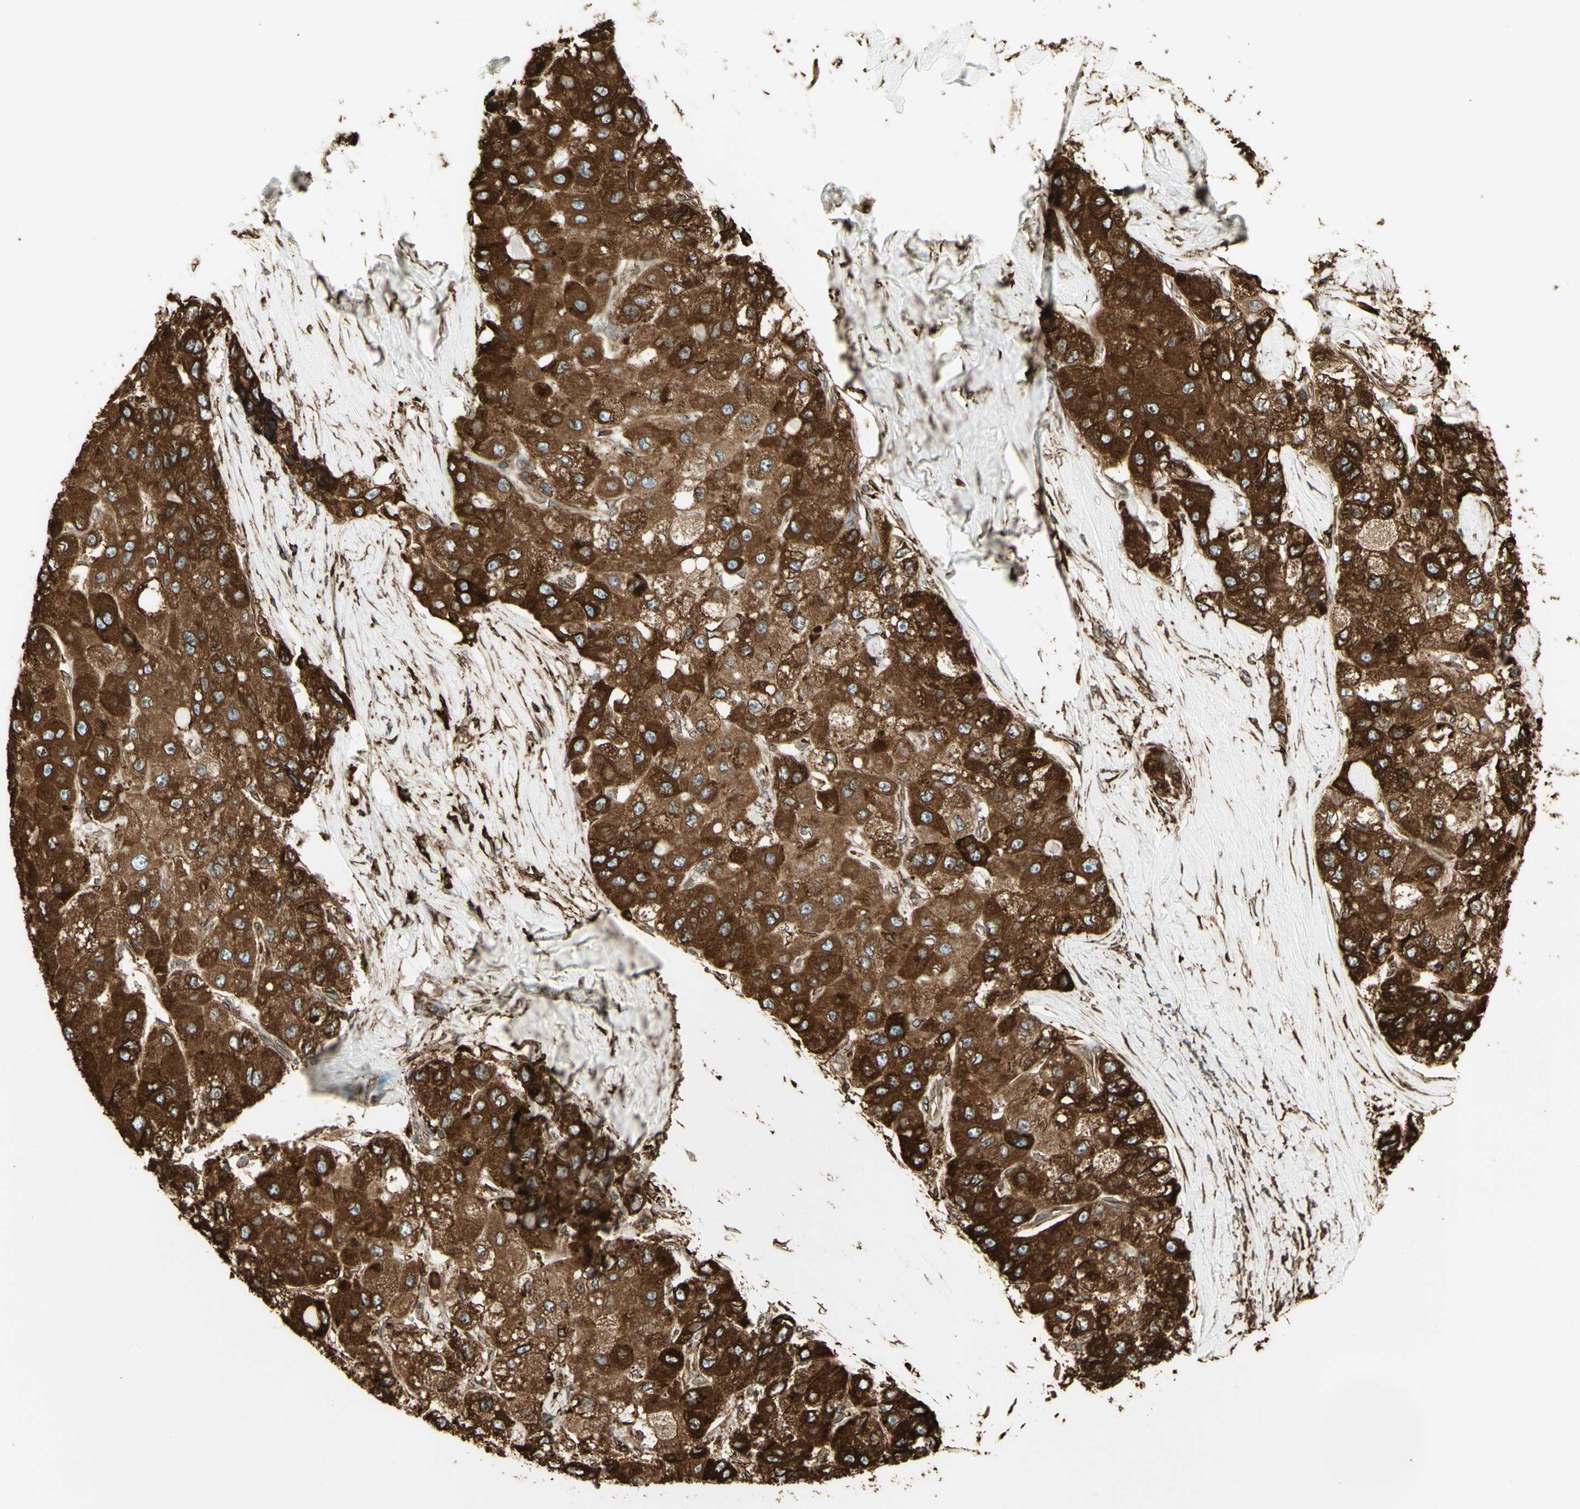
{"staining": {"intensity": "strong", "quantity": ">75%", "location": "cytoplasmic/membranous"}, "tissue": "liver cancer", "cell_type": "Tumor cells", "image_type": "cancer", "snomed": [{"axis": "morphology", "description": "Carcinoma, Hepatocellular, NOS"}, {"axis": "topography", "description": "Liver"}], "caption": "Protein positivity by IHC demonstrates strong cytoplasmic/membranous staining in about >75% of tumor cells in liver cancer (hepatocellular carcinoma).", "gene": "CANX", "patient": {"sex": "male", "age": 80}}